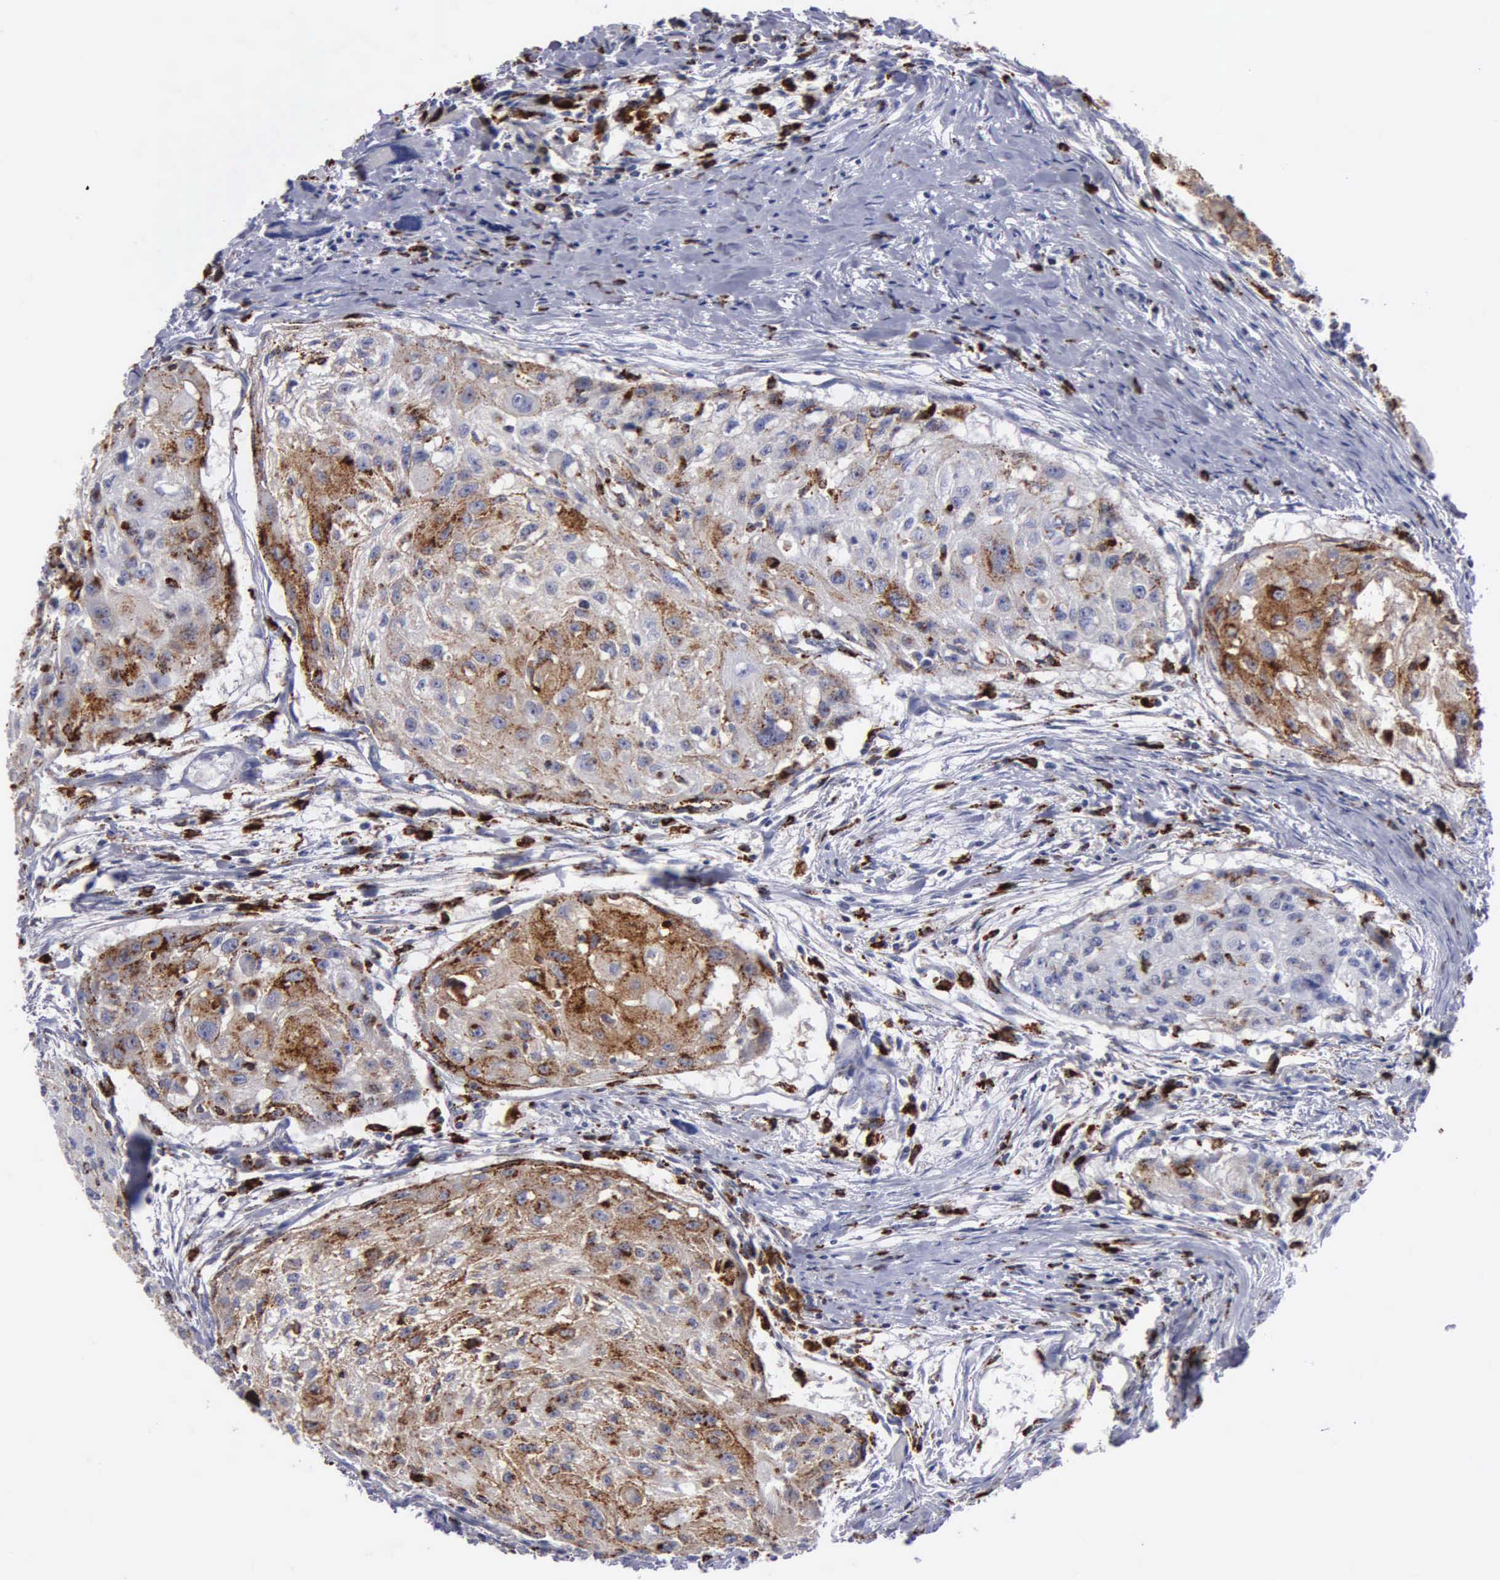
{"staining": {"intensity": "strong", "quantity": ">75%", "location": "cytoplasmic/membranous"}, "tissue": "head and neck cancer", "cell_type": "Tumor cells", "image_type": "cancer", "snomed": [{"axis": "morphology", "description": "Squamous cell carcinoma, NOS"}, {"axis": "topography", "description": "Head-Neck"}], "caption": "Head and neck squamous cell carcinoma was stained to show a protein in brown. There is high levels of strong cytoplasmic/membranous expression in about >75% of tumor cells.", "gene": "CTSH", "patient": {"sex": "male", "age": 64}}